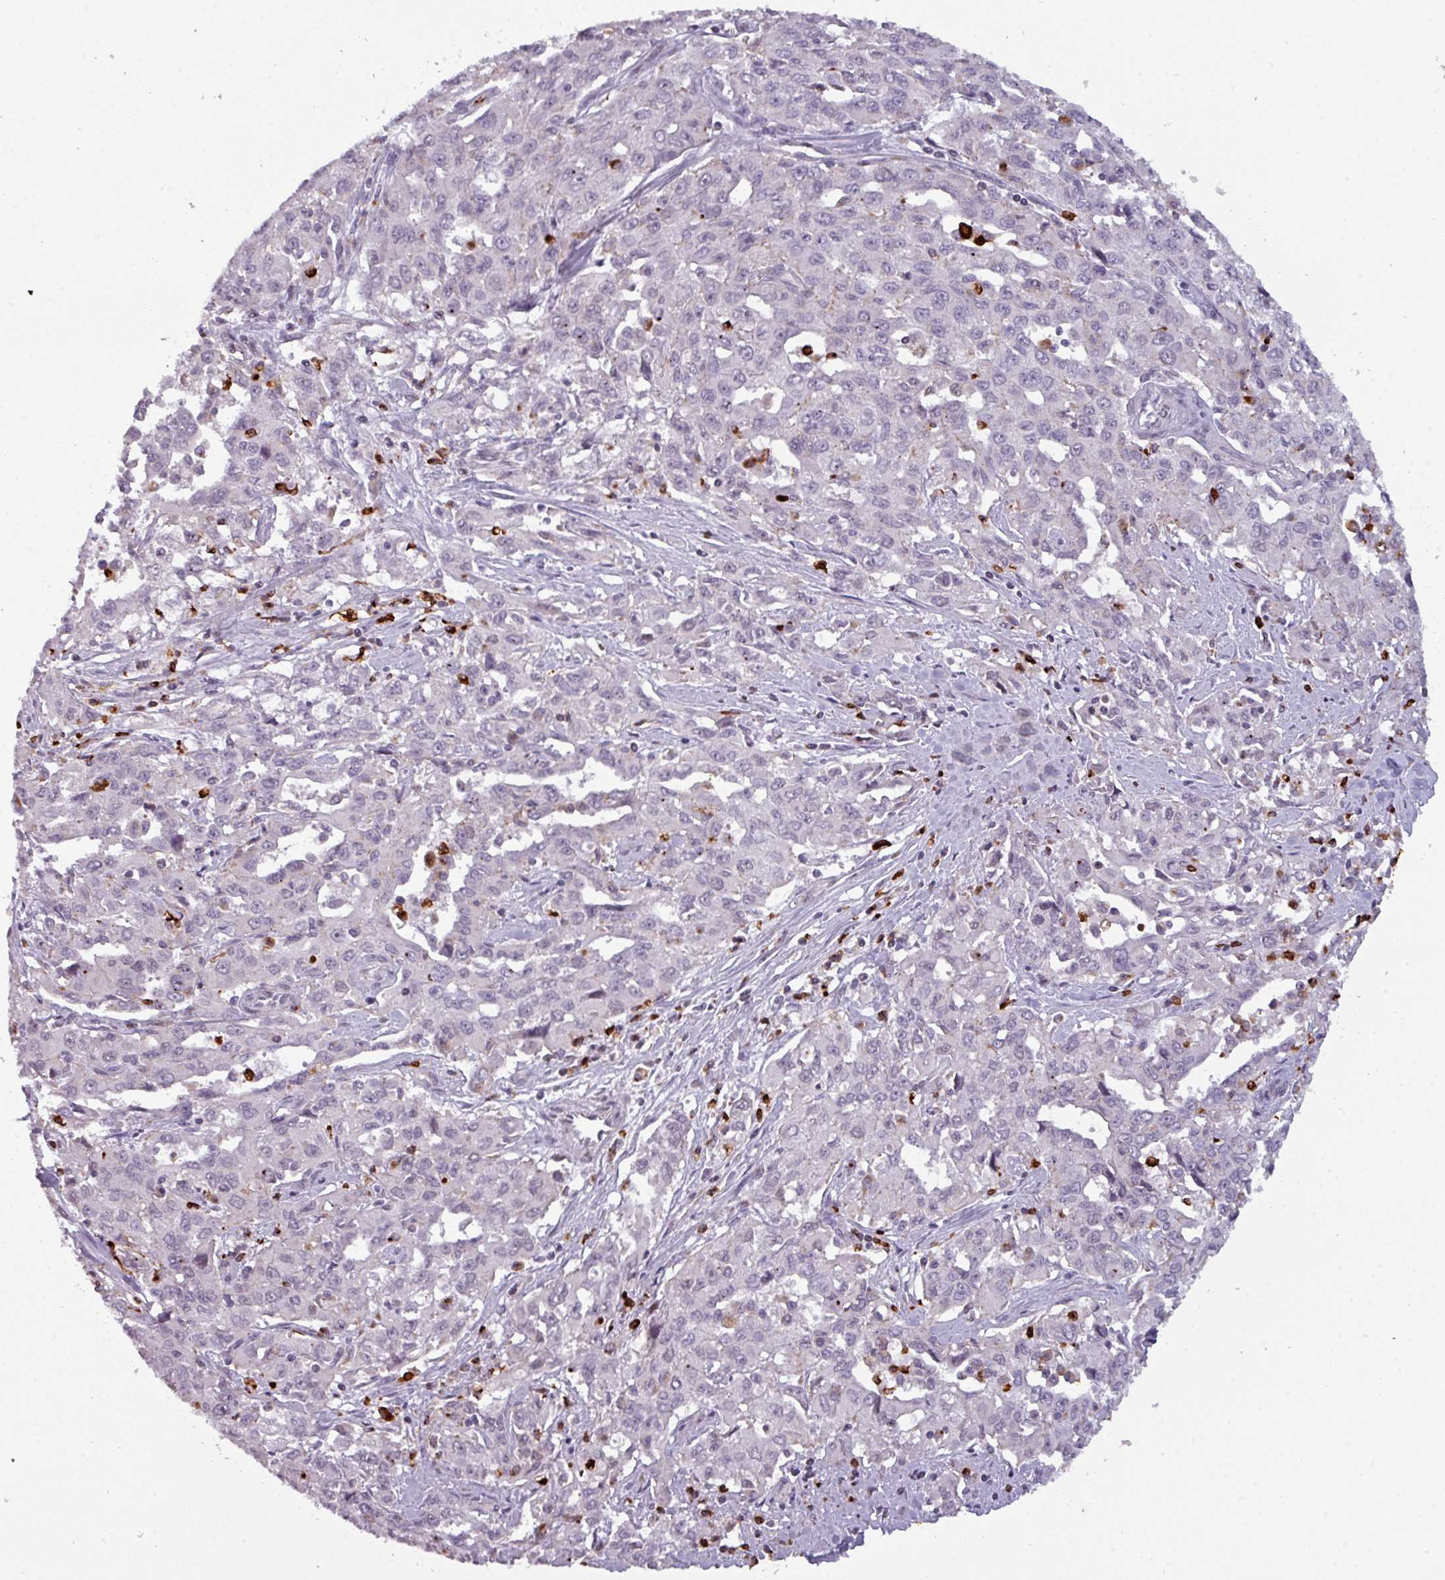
{"staining": {"intensity": "negative", "quantity": "none", "location": "none"}, "tissue": "liver cancer", "cell_type": "Tumor cells", "image_type": "cancer", "snomed": [{"axis": "morphology", "description": "Carcinoma, Hepatocellular, NOS"}, {"axis": "topography", "description": "Liver"}], "caption": "The micrograph displays no significant expression in tumor cells of hepatocellular carcinoma (liver).", "gene": "TMEFF1", "patient": {"sex": "male", "age": 63}}